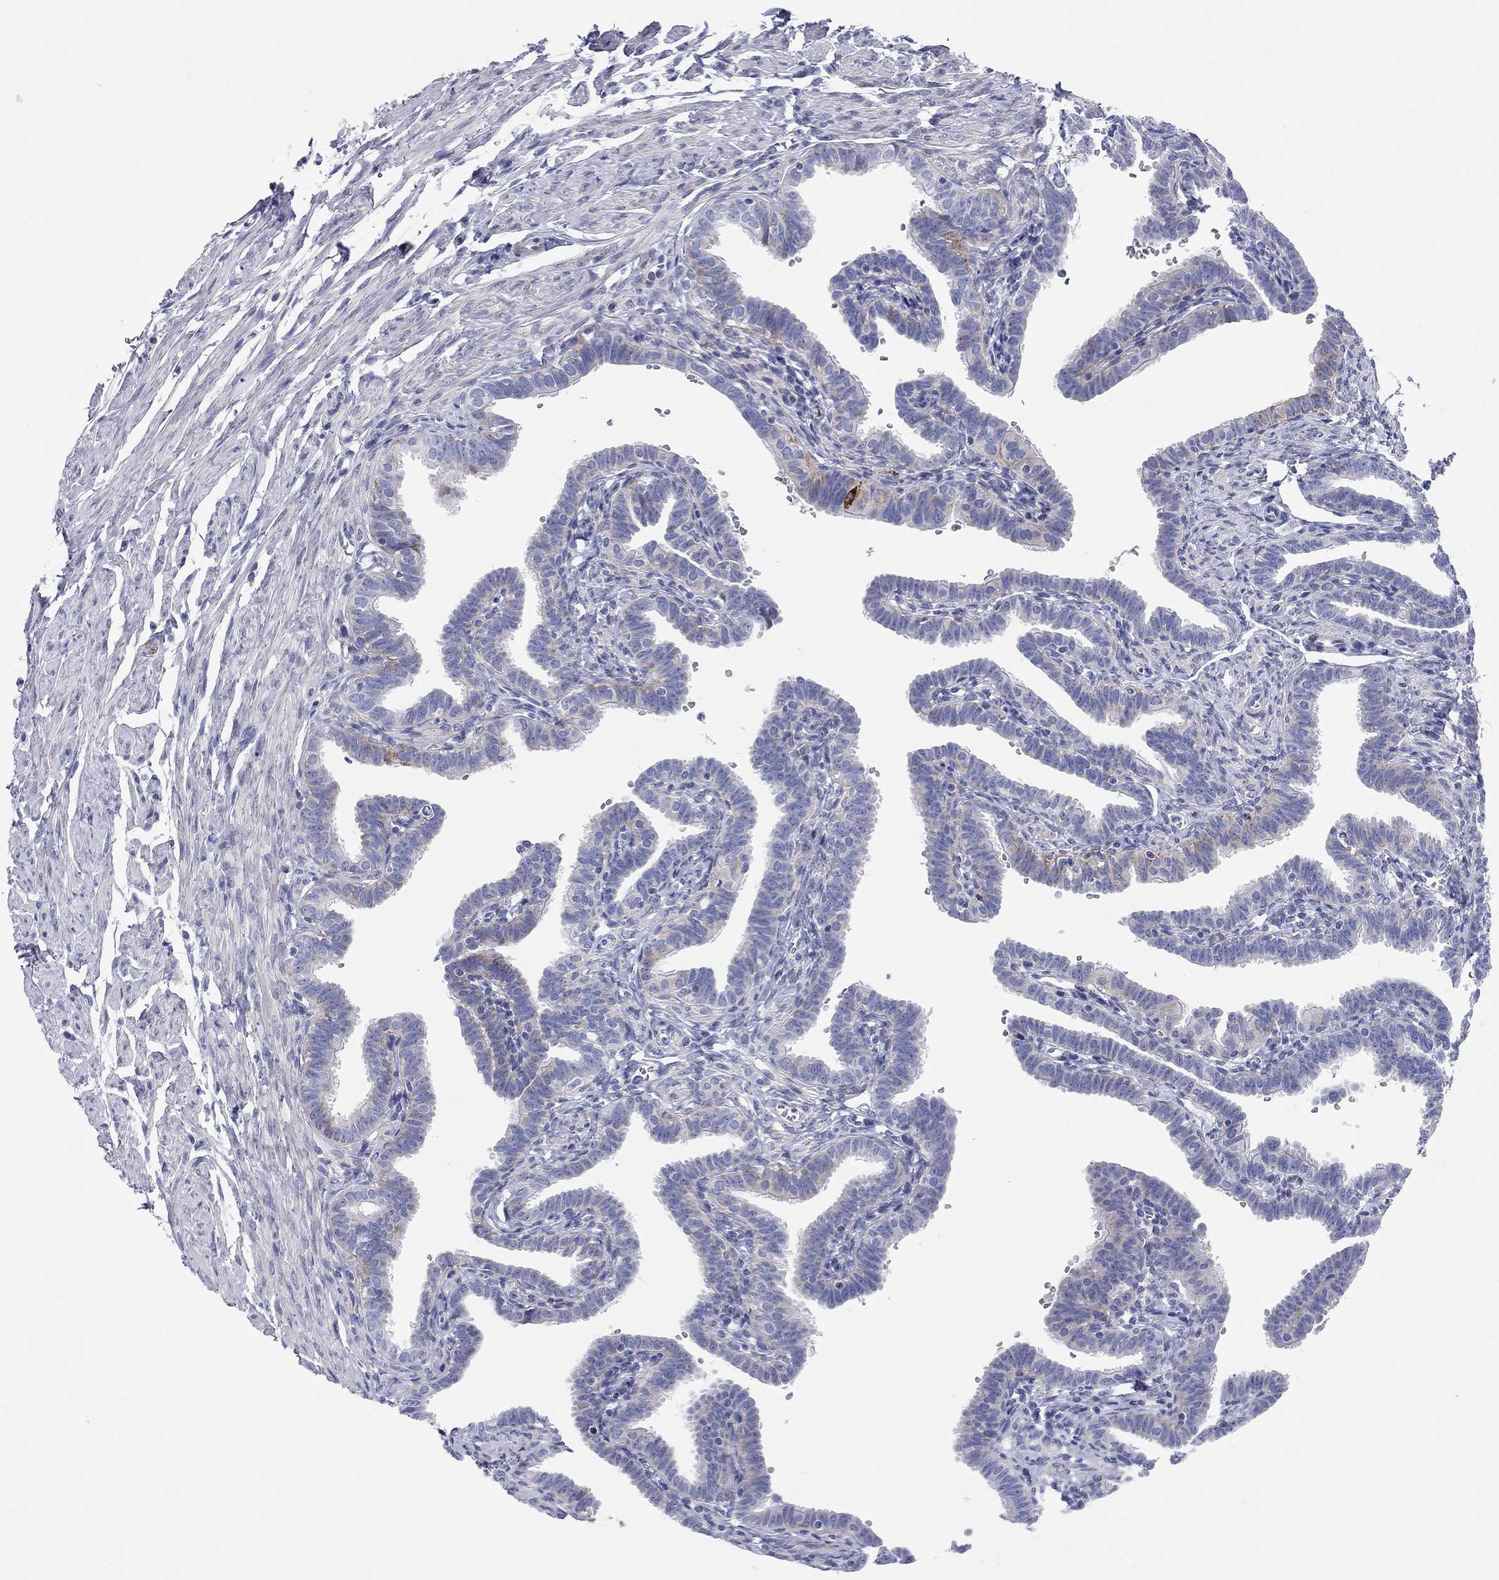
{"staining": {"intensity": "weak", "quantity": "<25%", "location": "cytoplasmic/membranous"}, "tissue": "fallopian tube", "cell_type": "Glandular cells", "image_type": "normal", "snomed": [{"axis": "morphology", "description": "Normal tissue, NOS"}, {"axis": "topography", "description": "Fallopian tube"}, {"axis": "topography", "description": "Ovary"}], "caption": "Human fallopian tube stained for a protein using immunohistochemistry demonstrates no staining in glandular cells.", "gene": "CHI3L2", "patient": {"sex": "female", "age": 57}}